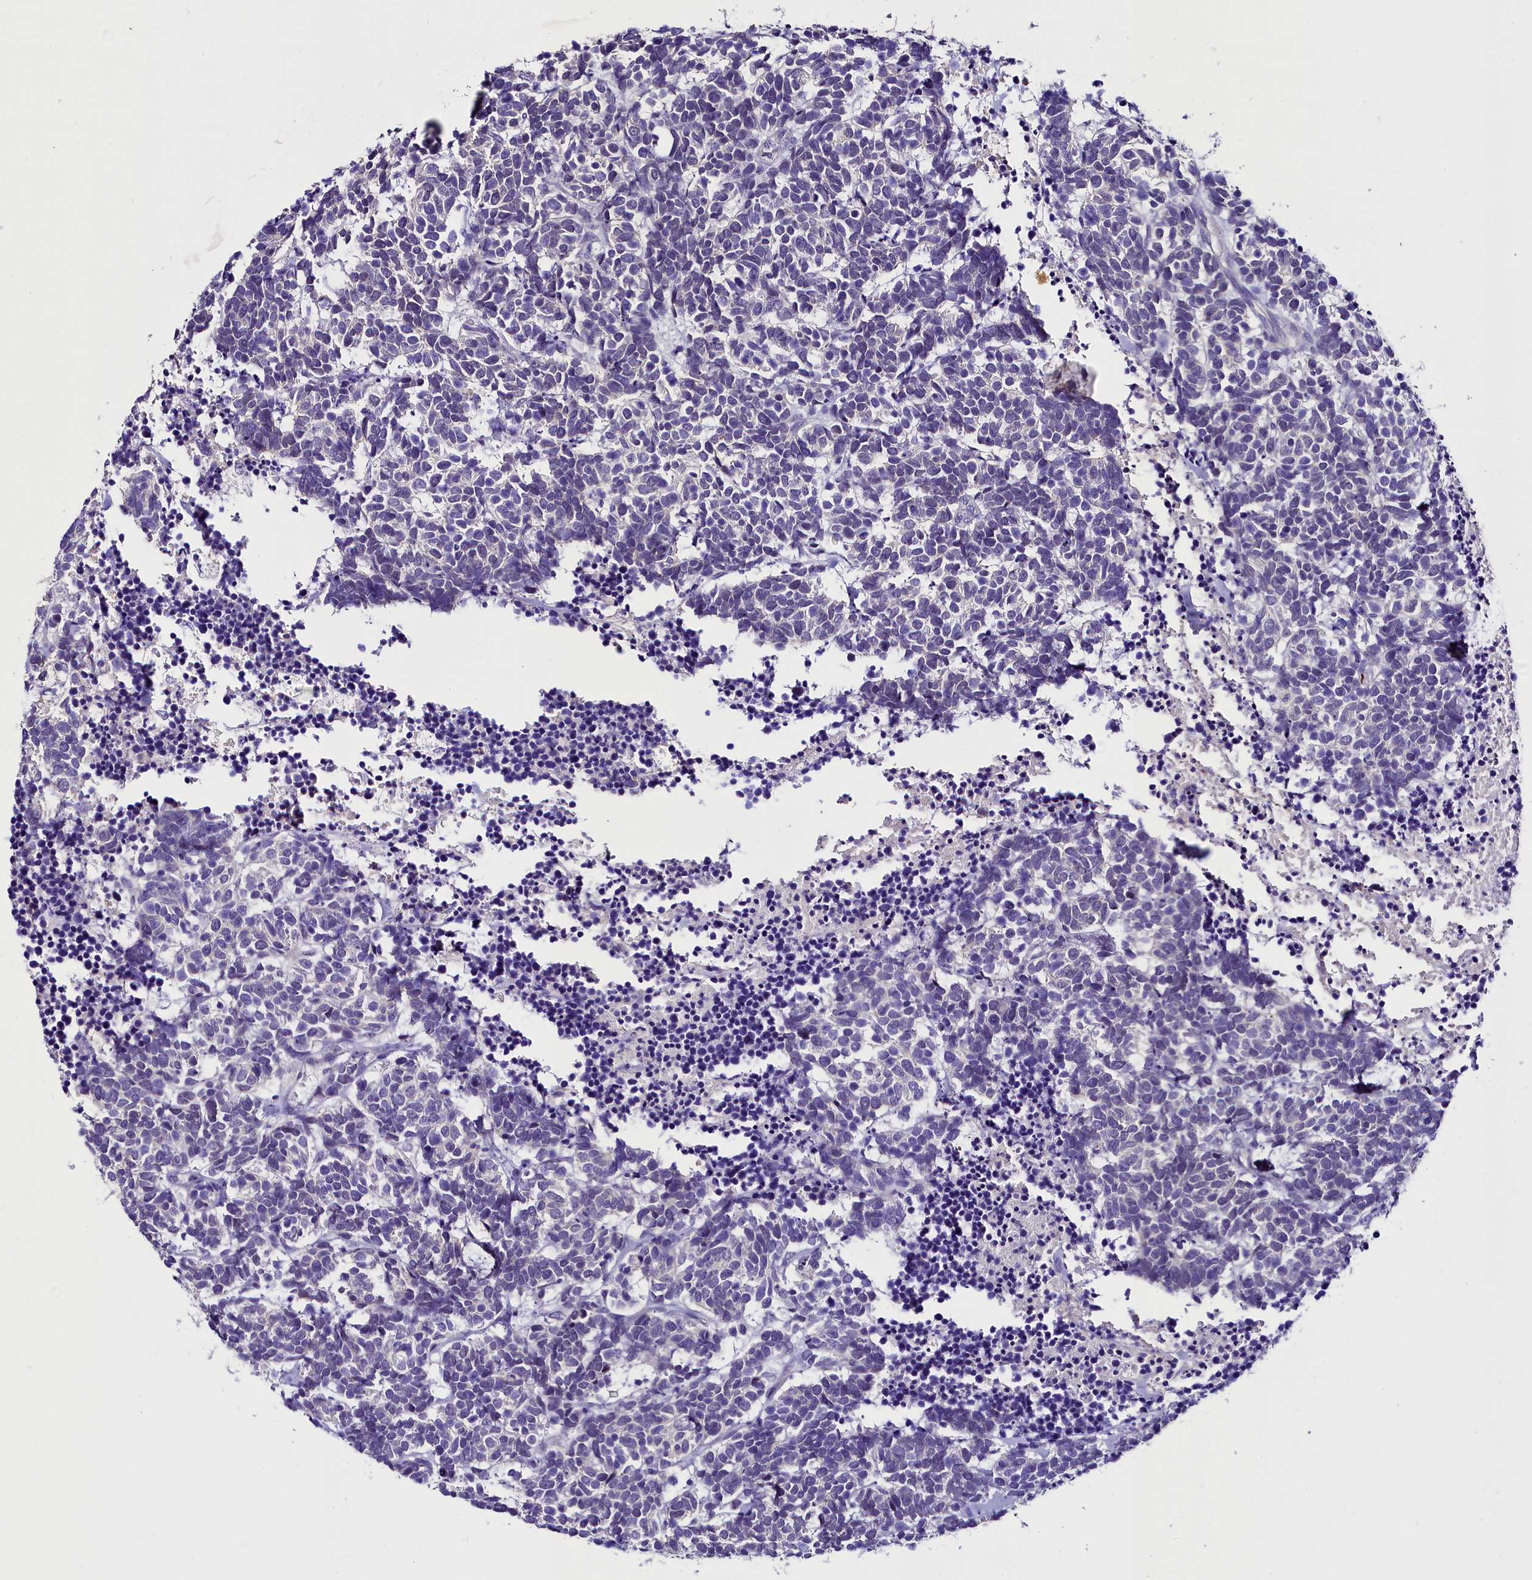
{"staining": {"intensity": "negative", "quantity": "none", "location": "none"}, "tissue": "carcinoid", "cell_type": "Tumor cells", "image_type": "cancer", "snomed": [{"axis": "morphology", "description": "Carcinoma, NOS"}, {"axis": "morphology", "description": "Carcinoid, malignant, NOS"}, {"axis": "topography", "description": "Urinary bladder"}], "caption": "A histopathology image of carcinoid stained for a protein shows no brown staining in tumor cells. The staining was performed using DAB to visualize the protein expression in brown, while the nuclei were stained in blue with hematoxylin (Magnification: 20x).", "gene": "MEX3B", "patient": {"sex": "male", "age": 57}}